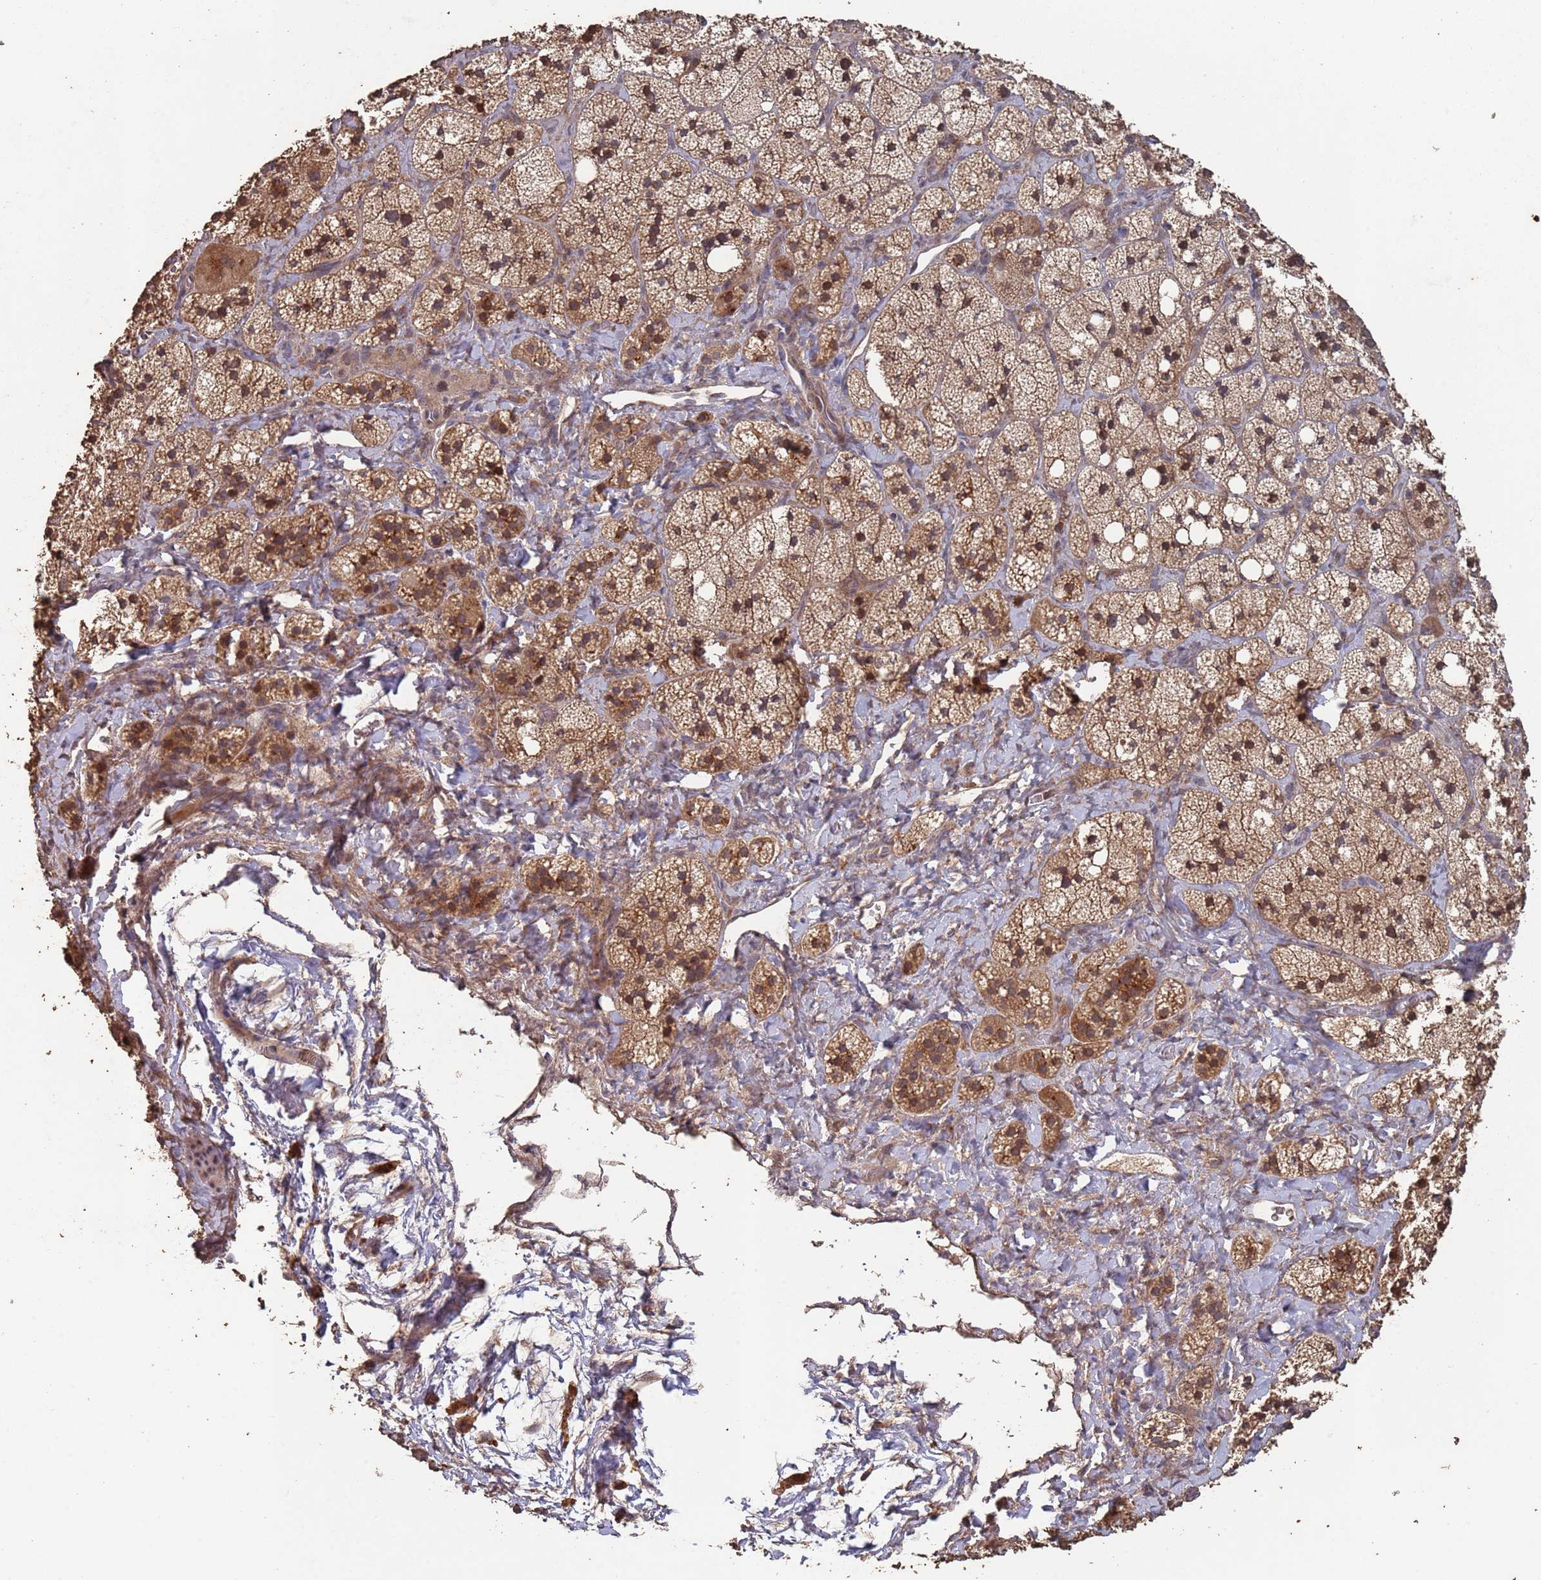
{"staining": {"intensity": "moderate", "quantity": ">75%", "location": "cytoplasmic/membranous,nuclear"}, "tissue": "adrenal gland", "cell_type": "Glandular cells", "image_type": "normal", "snomed": [{"axis": "morphology", "description": "Normal tissue, NOS"}, {"axis": "topography", "description": "Adrenal gland"}], "caption": "High-power microscopy captured an IHC histopathology image of benign adrenal gland, revealing moderate cytoplasmic/membranous,nuclear staining in about >75% of glandular cells.", "gene": "FRAT1", "patient": {"sex": "male", "age": 61}}